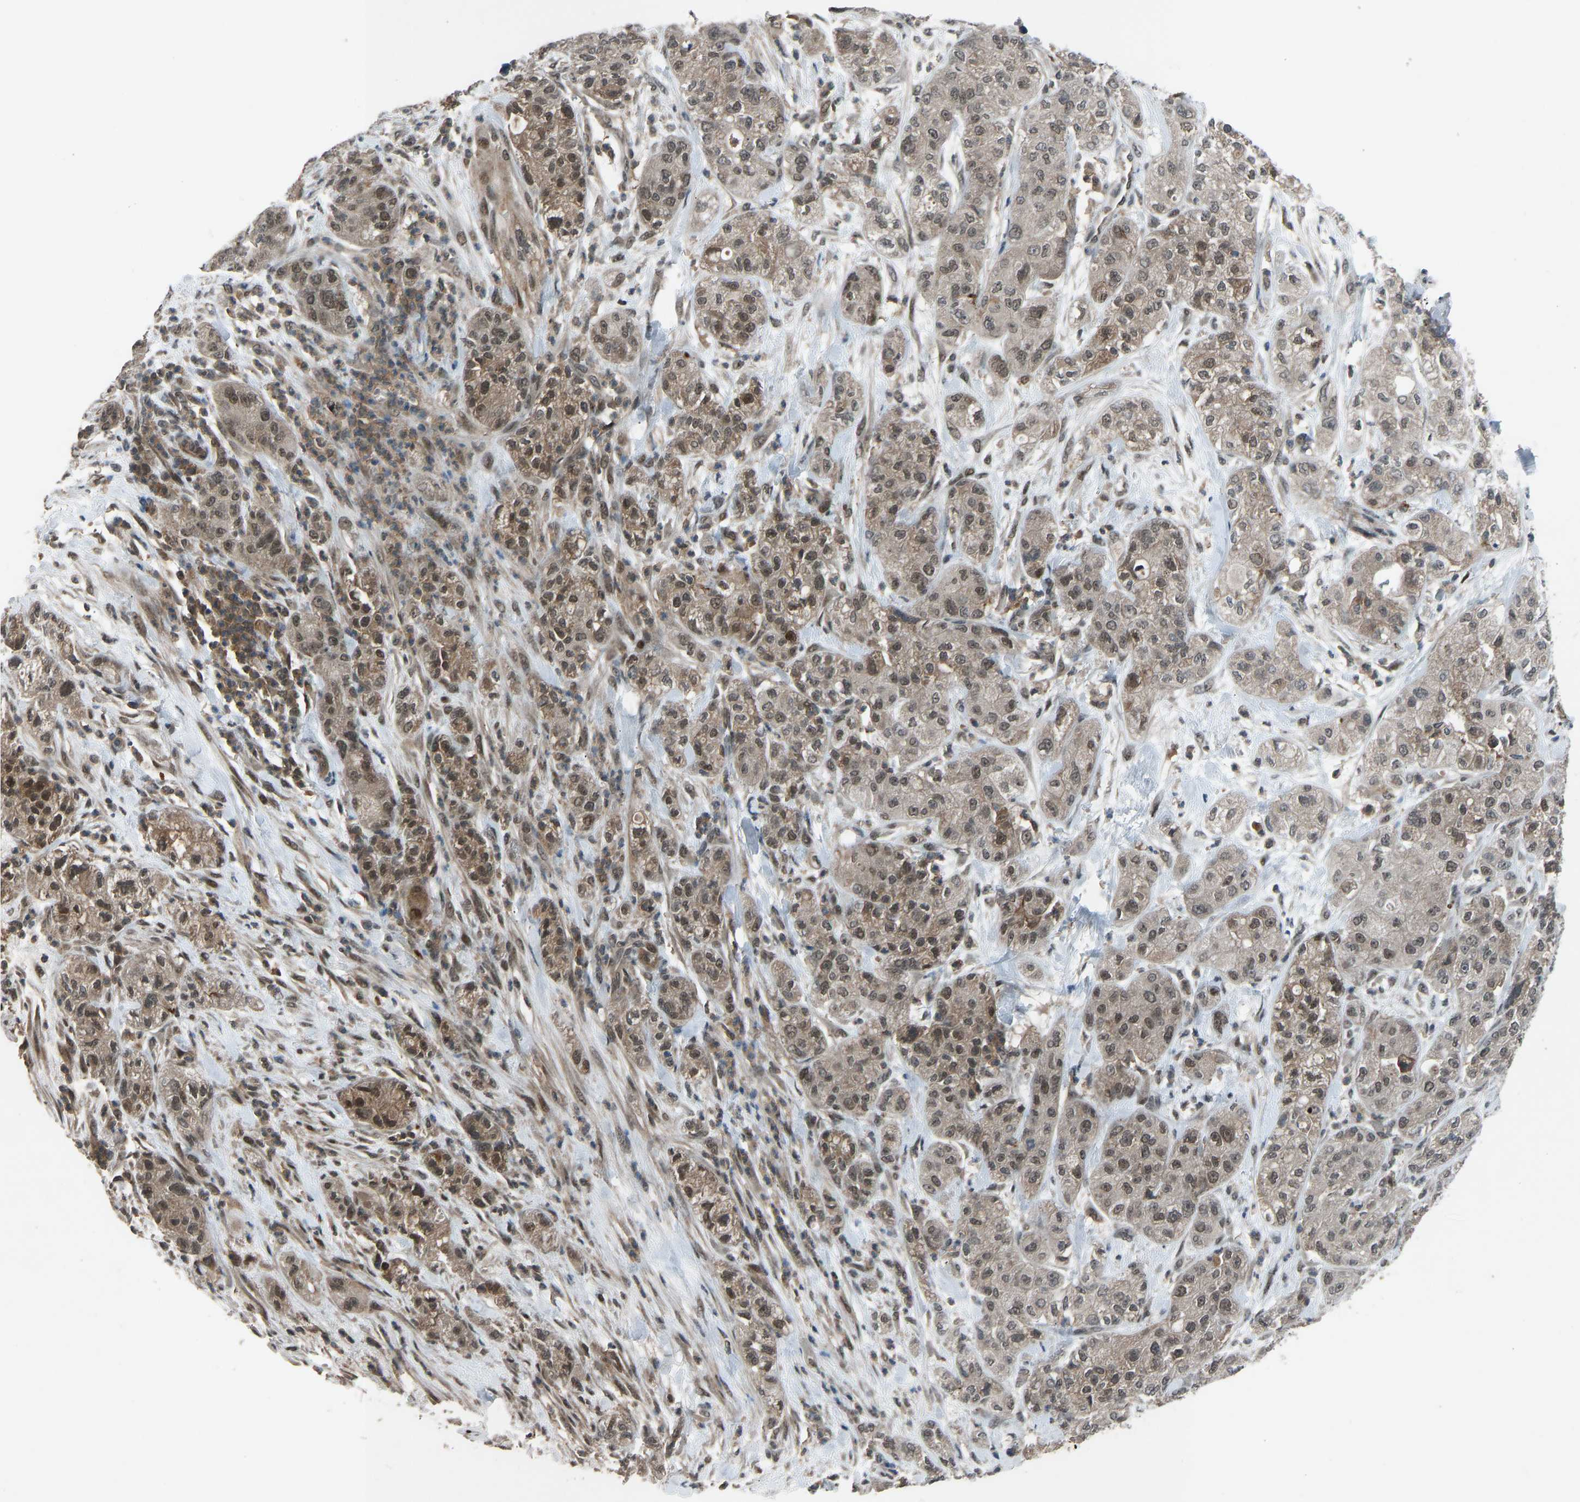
{"staining": {"intensity": "moderate", "quantity": ">75%", "location": "cytoplasmic/membranous,nuclear"}, "tissue": "pancreatic cancer", "cell_type": "Tumor cells", "image_type": "cancer", "snomed": [{"axis": "morphology", "description": "Adenocarcinoma, NOS"}, {"axis": "topography", "description": "Pancreas"}], "caption": "This histopathology image displays immunohistochemistry staining of human pancreatic adenocarcinoma, with medium moderate cytoplasmic/membranous and nuclear expression in about >75% of tumor cells.", "gene": "SLC43A1", "patient": {"sex": "female", "age": 78}}